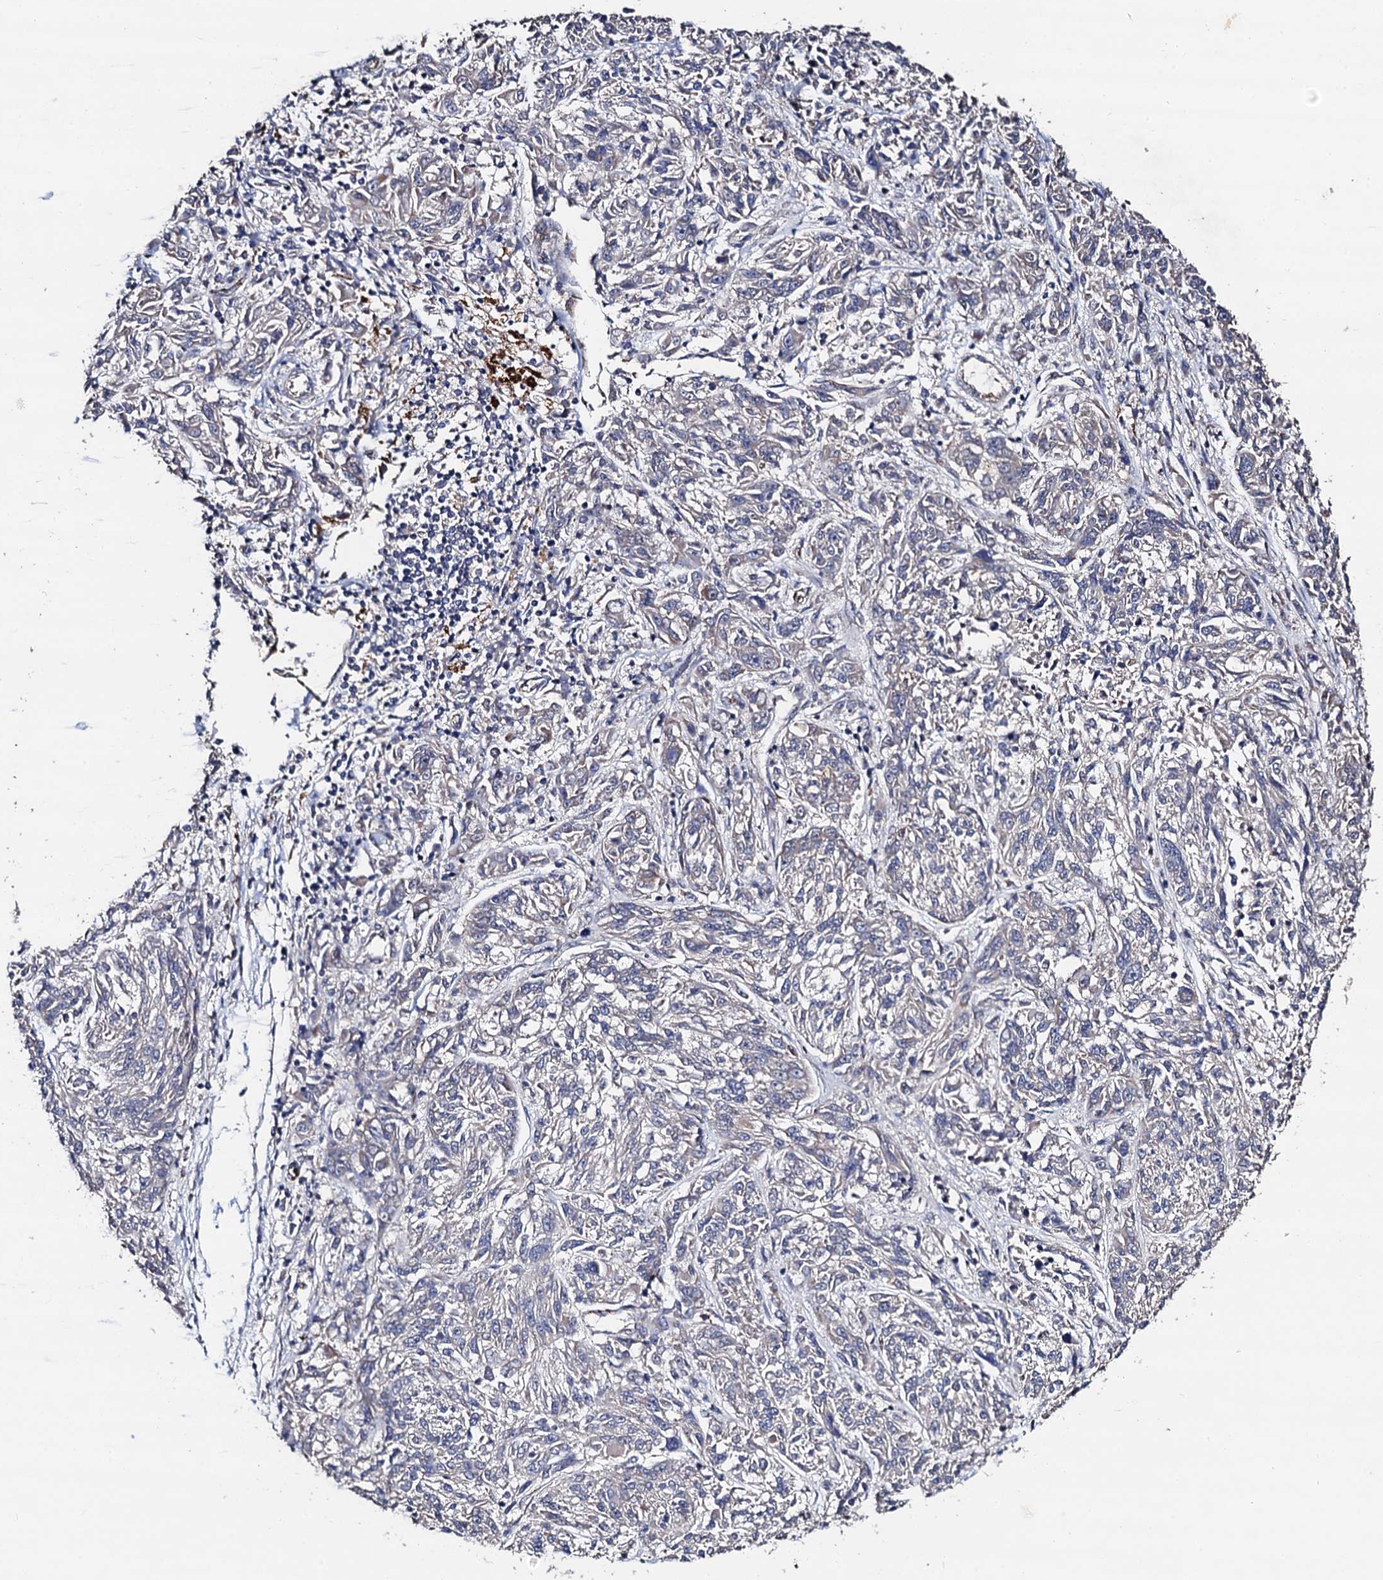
{"staining": {"intensity": "negative", "quantity": "none", "location": "none"}, "tissue": "melanoma", "cell_type": "Tumor cells", "image_type": "cancer", "snomed": [{"axis": "morphology", "description": "Malignant melanoma, NOS"}, {"axis": "topography", "description": "Skin"}], "caption": "Malignant melanoma was stained to show a protein in brown. There is no significant expression in tumor cells.", "gene": "PPTC7", "patient": {"sex": "male", "age": 53}}